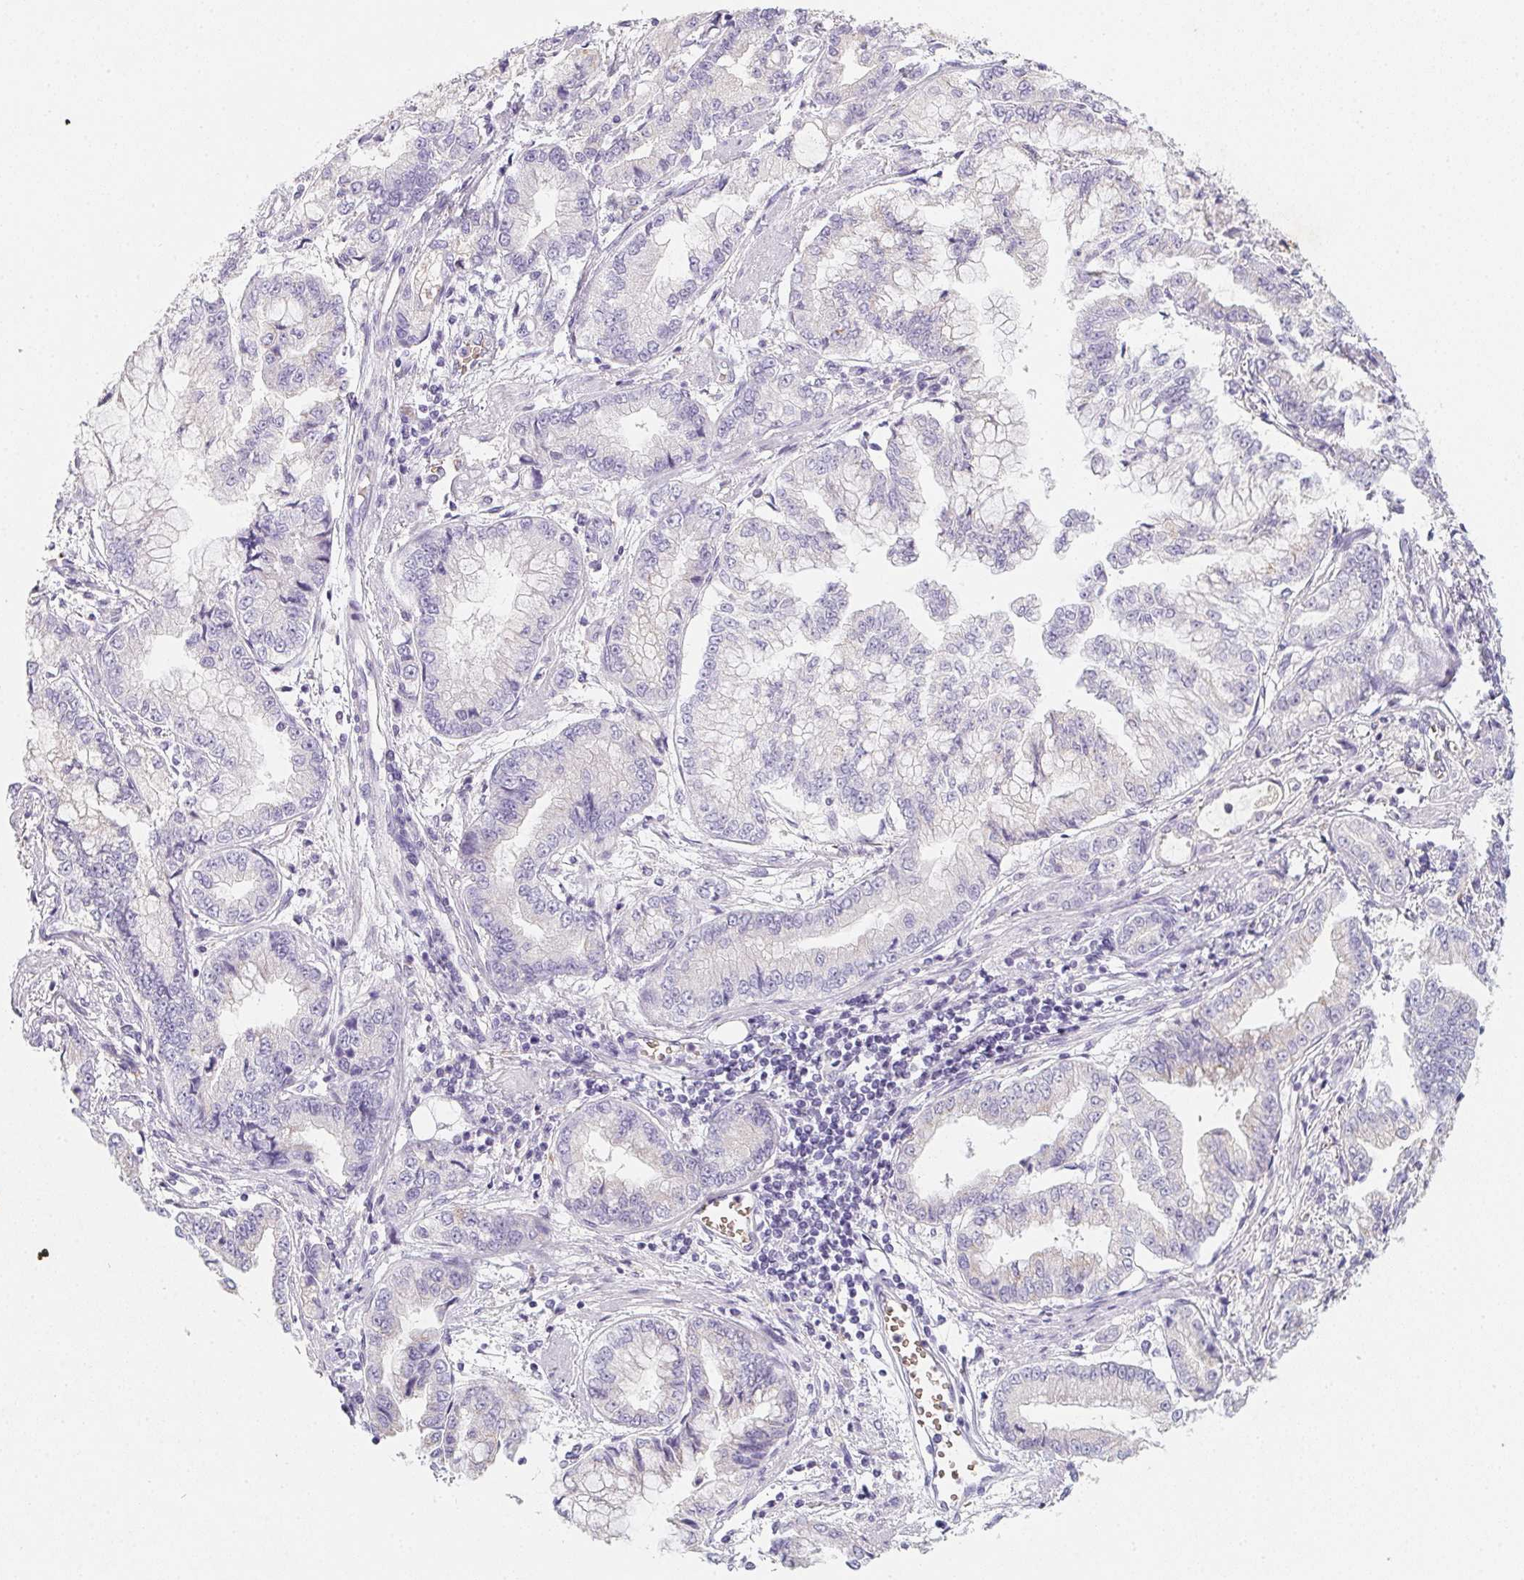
{"staining": {"intensity": "negative", "quantity": "none", "location": "none"}, "tissue": "stomach cancer", "cell_type": "Tumor cells", "image_type": "cancer", "snomed": [{"axis": "morphology", "description": "Adenocarcinoma, NOS"}, {"axis": "topography", "description": "Stomach, upper"}], "caption": "The micrograph displays no significant staining in tumor cells of stomach adenocarcinoma.", "gene": "DCD", "patient": {"sex": "female", "age": 74}}